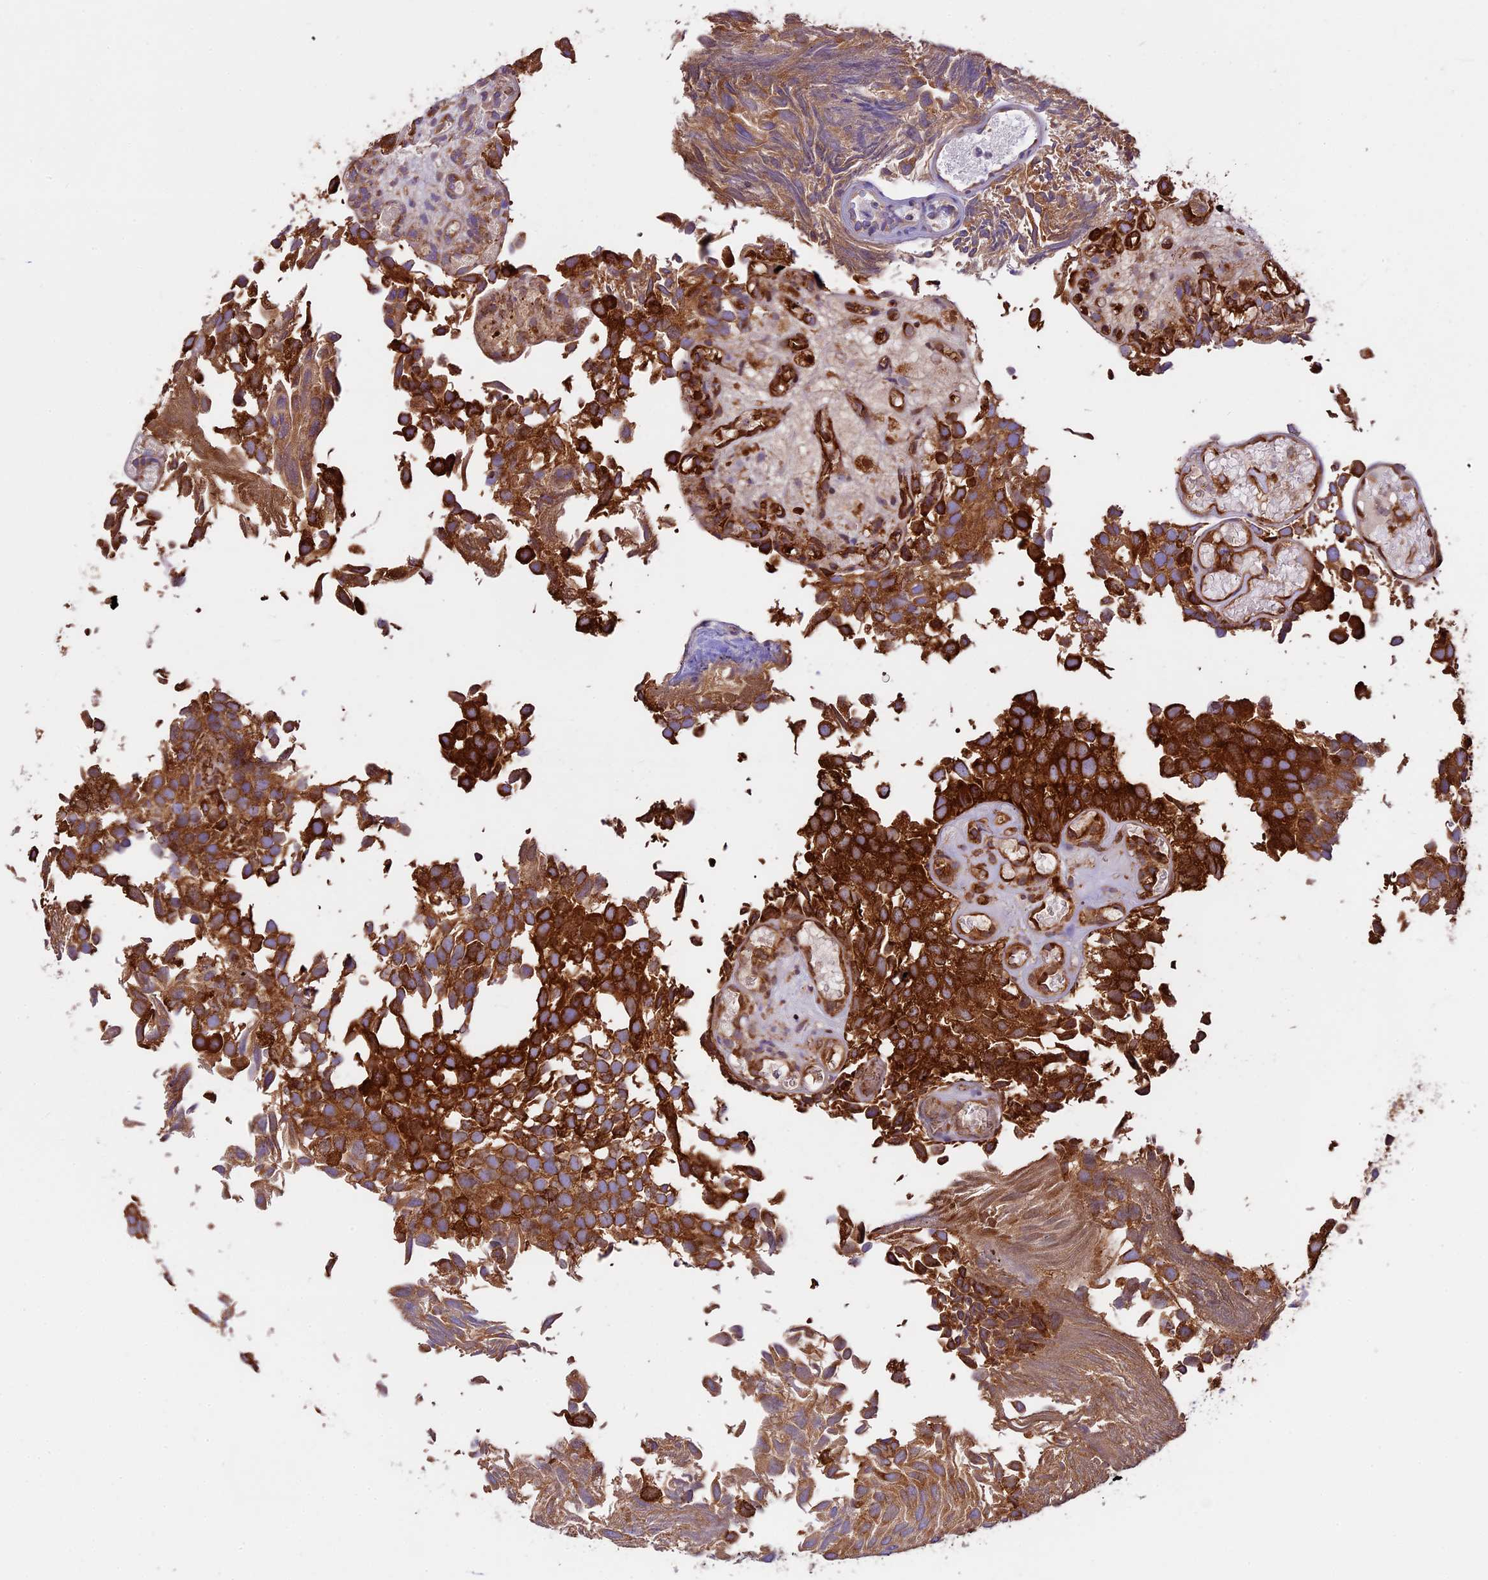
{"staining": {"intensity": "strong", "quantity": ">75%", "location": "cytoplasmic/membranous"}, "tissue": "urothelial cancer", "cell_type": "Tumor cells", "image_type": "cancer", "snomed": [{"axis": "morphology", "description": "Urothelial carcinoma, Low grade"}, {"axis": "topography", "description": "Urinary bladder"}], "caption": "A brown stain shows strong cytoplasmic/membranous expression of a protein in urothelial carcinoma (low-grade) tumor cells.", "gene": "KARS1", "patient": {"sex": "male", "age": 89}}